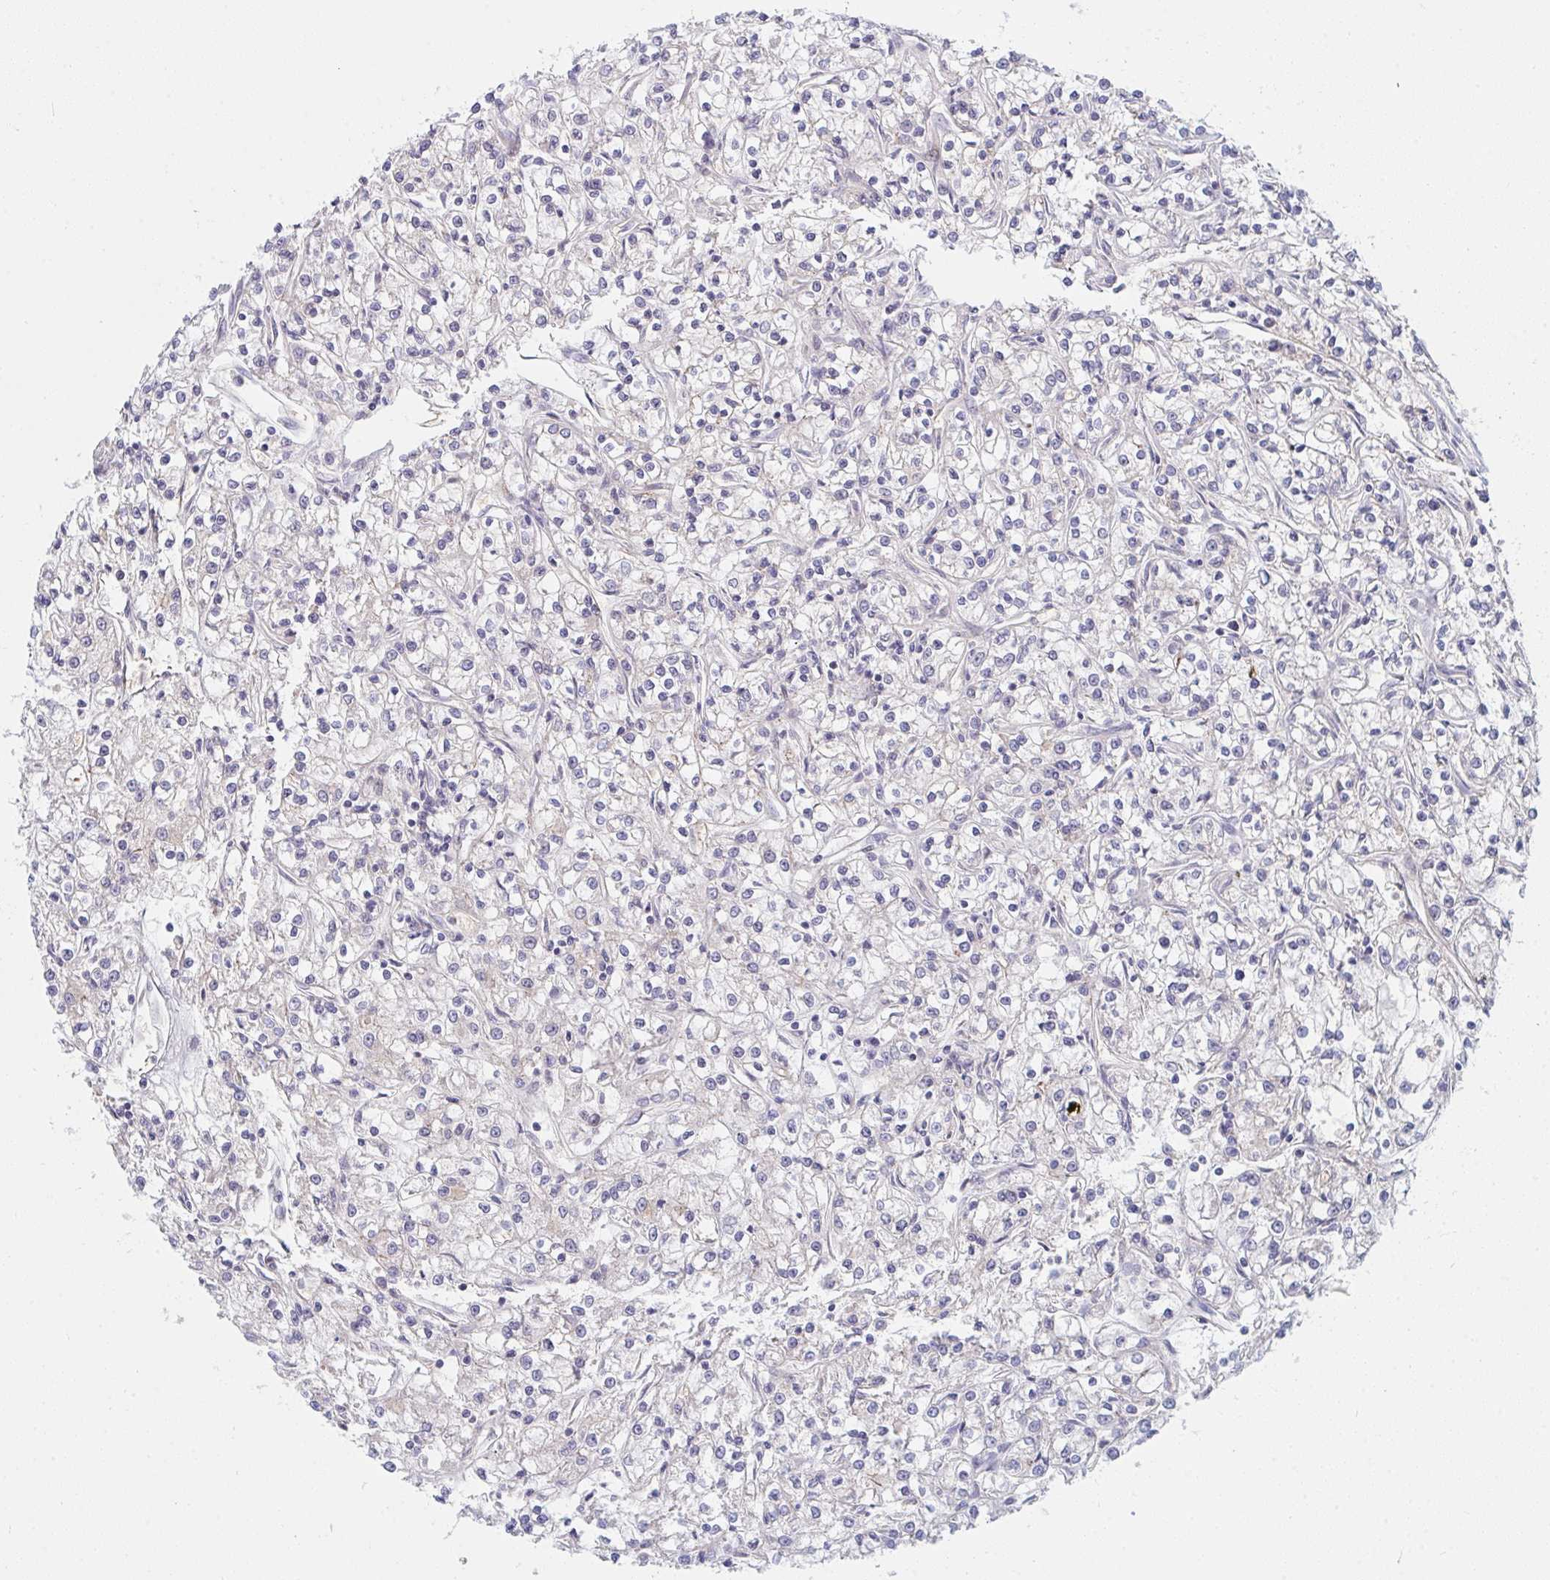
{"staining": {"intensity": "negative", "quantity": "none", "location": "none"}, "tissue": "renal cancer", "cell_type": "Tumor cells", "image_type": "cancer", "snomed": [{"axis": "morphology", "description": "Adenocarcinoma, NOS"}, {"axis": "topography", "description": "Kidney"}], "caption": "Photomicrograph shows no significant protein positivity in tumor cells of adenocarcinoma (renal).", "gene": "TNFSF4", "patient": {"sex": "female", "age": 59}}